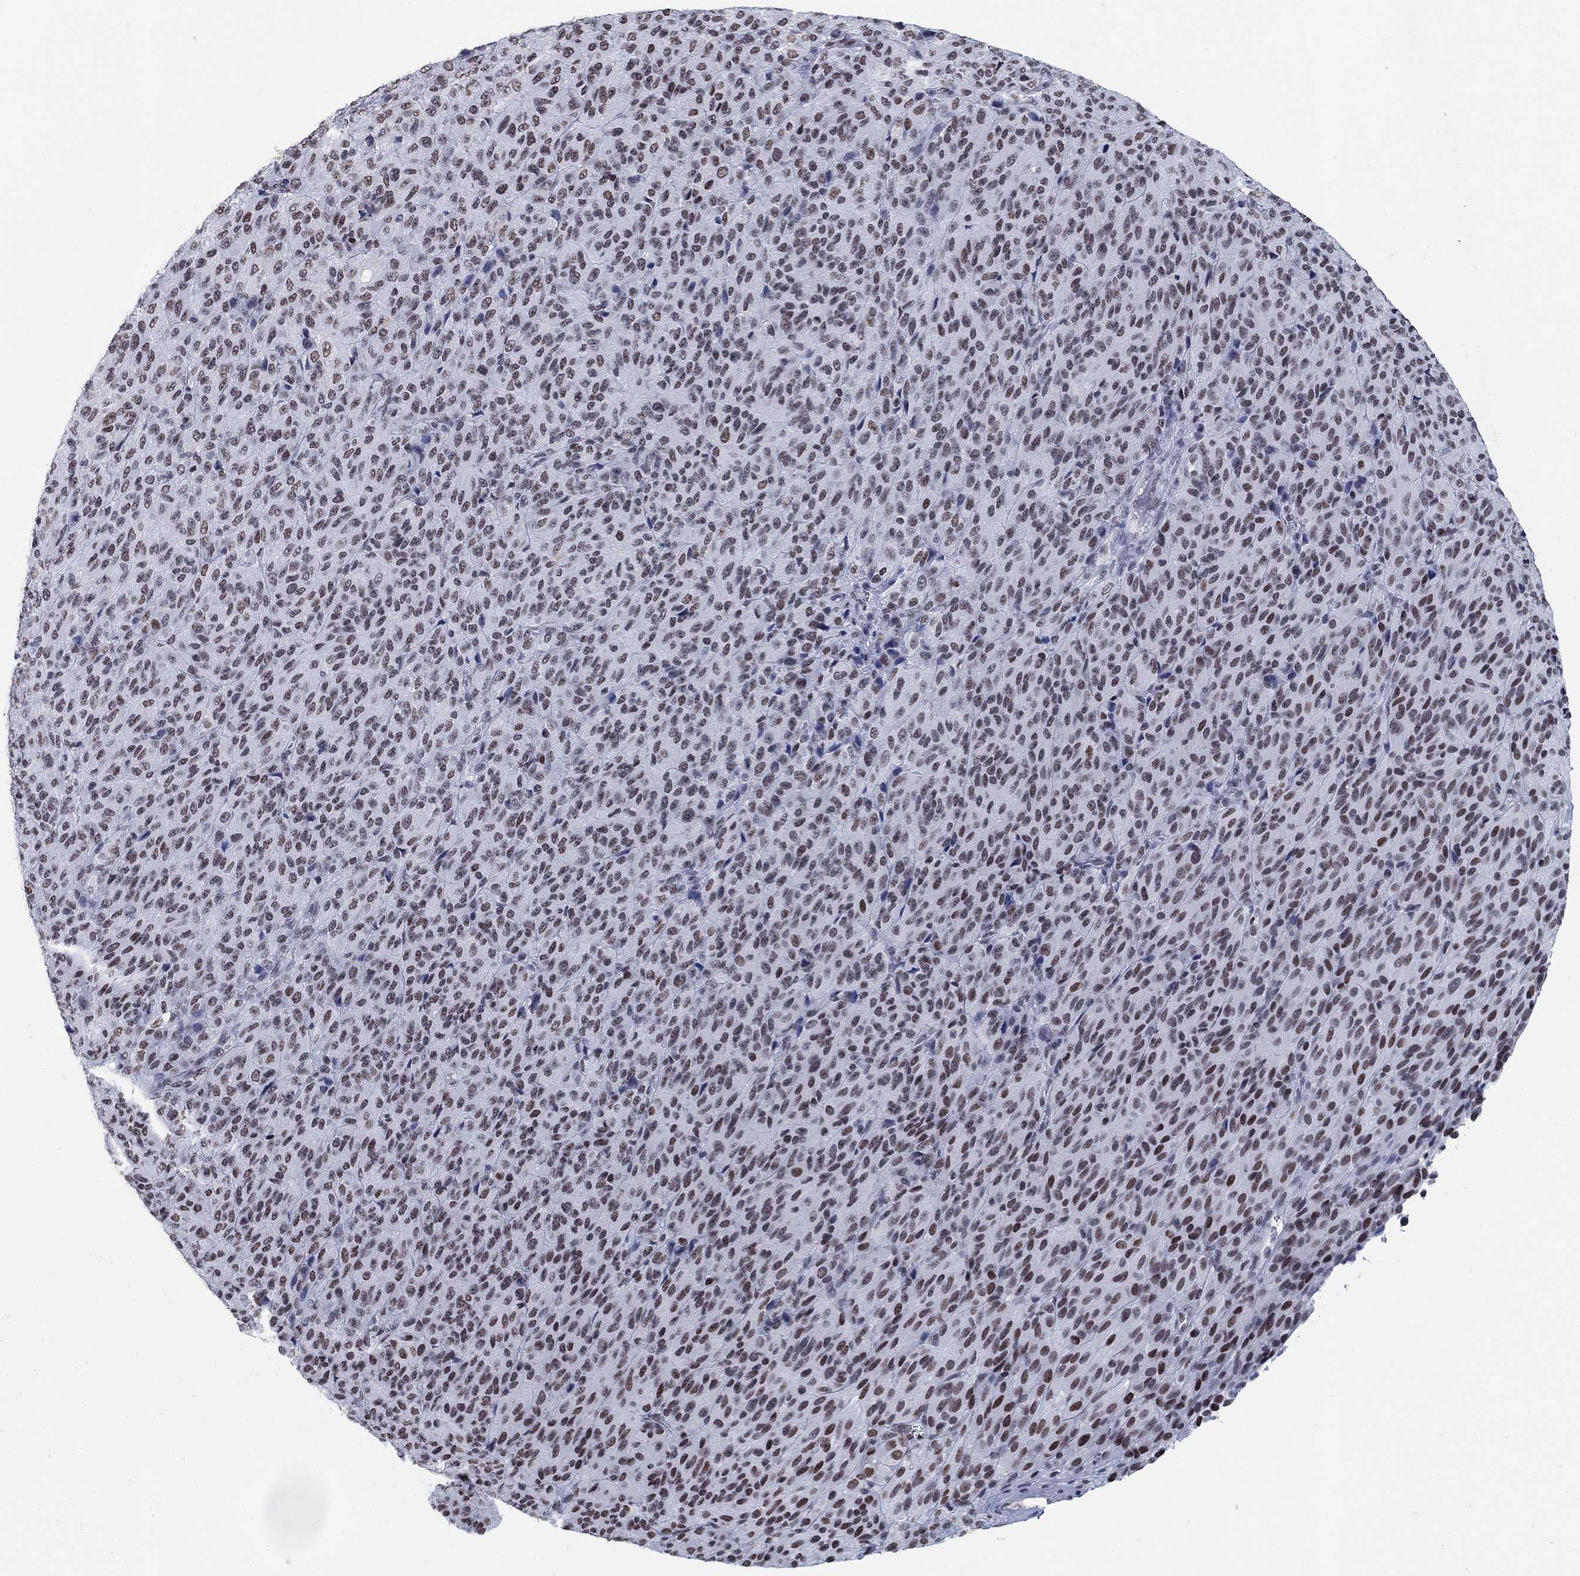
{"staining": {"intensity": "moderate", "quantity": ">75%", "location": "nuclear"}, "tissue": "melanoma", "cell_type": "Tumor cells", "image_type": "cancer", "snomed": [{"axis": "morphology", "description": "Malignant melanoma, Metastatic site"}, {"axis": "topography", "description": "Brain"}], "caption": "Immunohistochemistry (IHC) of human malignant melanoma (metastatic site) reveals medium levels of moderate nuclear positivity in approximately >75% of tumor cells. (Stains: DAB (3,3'-diaminobenzidine) in brown, nuclei in blue, Microscopy: brightfield microscopy at high magnification).", "gene": "NPAS3", "patient": {"sex": "female", "age": 56}}